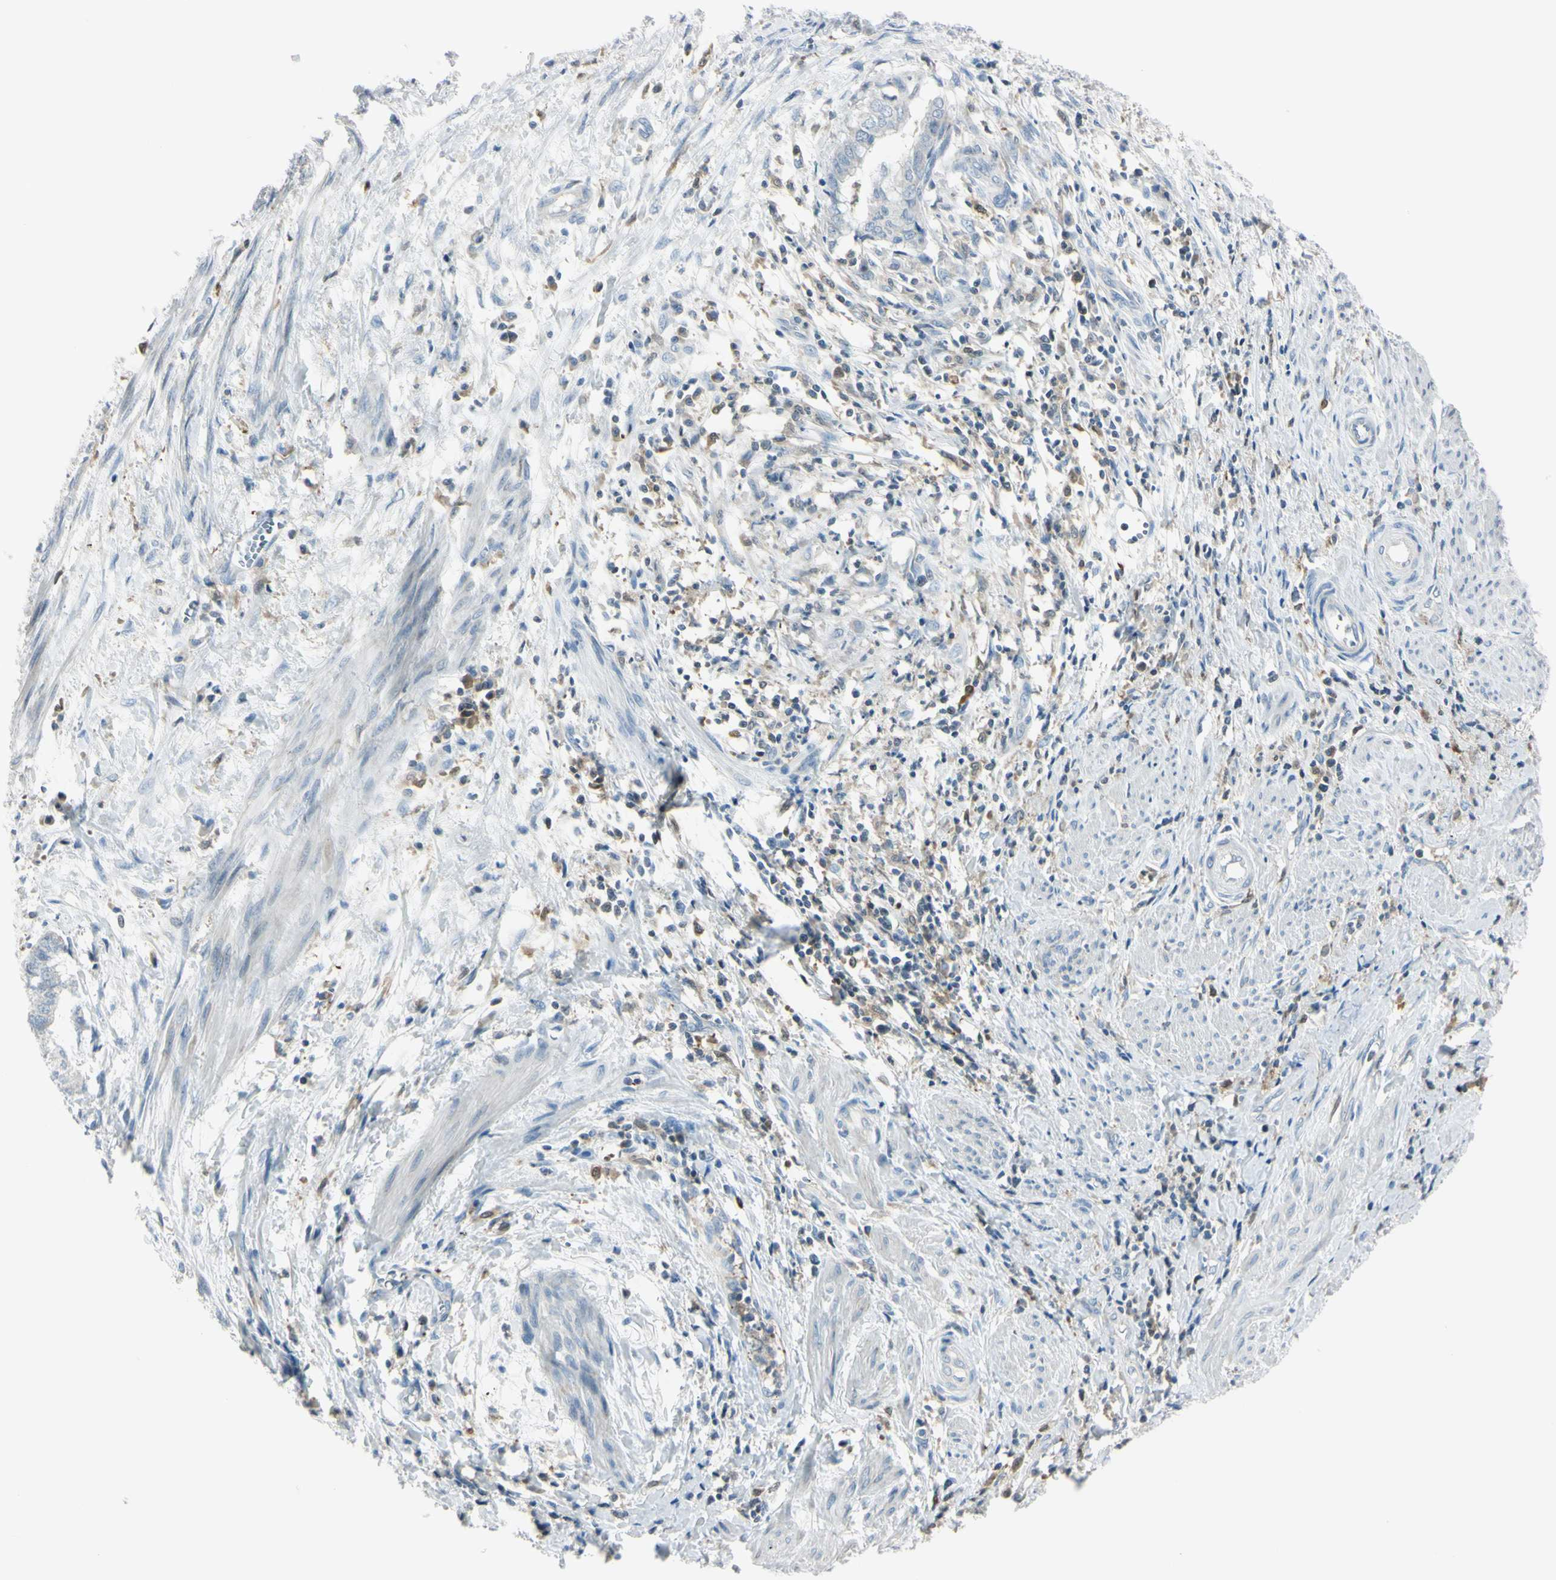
{"staining": {"intensity": "negative", "quantity": "none", "location": "none"}, "tissue": "endometrial cancer", "cell_type": "Tumor cells", "image_type": "cancer", "snomed": [{"axis": "morphology", "description": "Necrosis, NOS"}, {"axis": "morphology", "description": "Adenocarcinoma, NOS"}, {"axis": "topography", "description": "Endometrium"}], "caption": "This is an IHC photomicrograph of adenocarcinoma (endometrial). There is no positivity in tumor cells.", "gene": "CYRIB", "patient": {"sex": "female", "age": 79}}